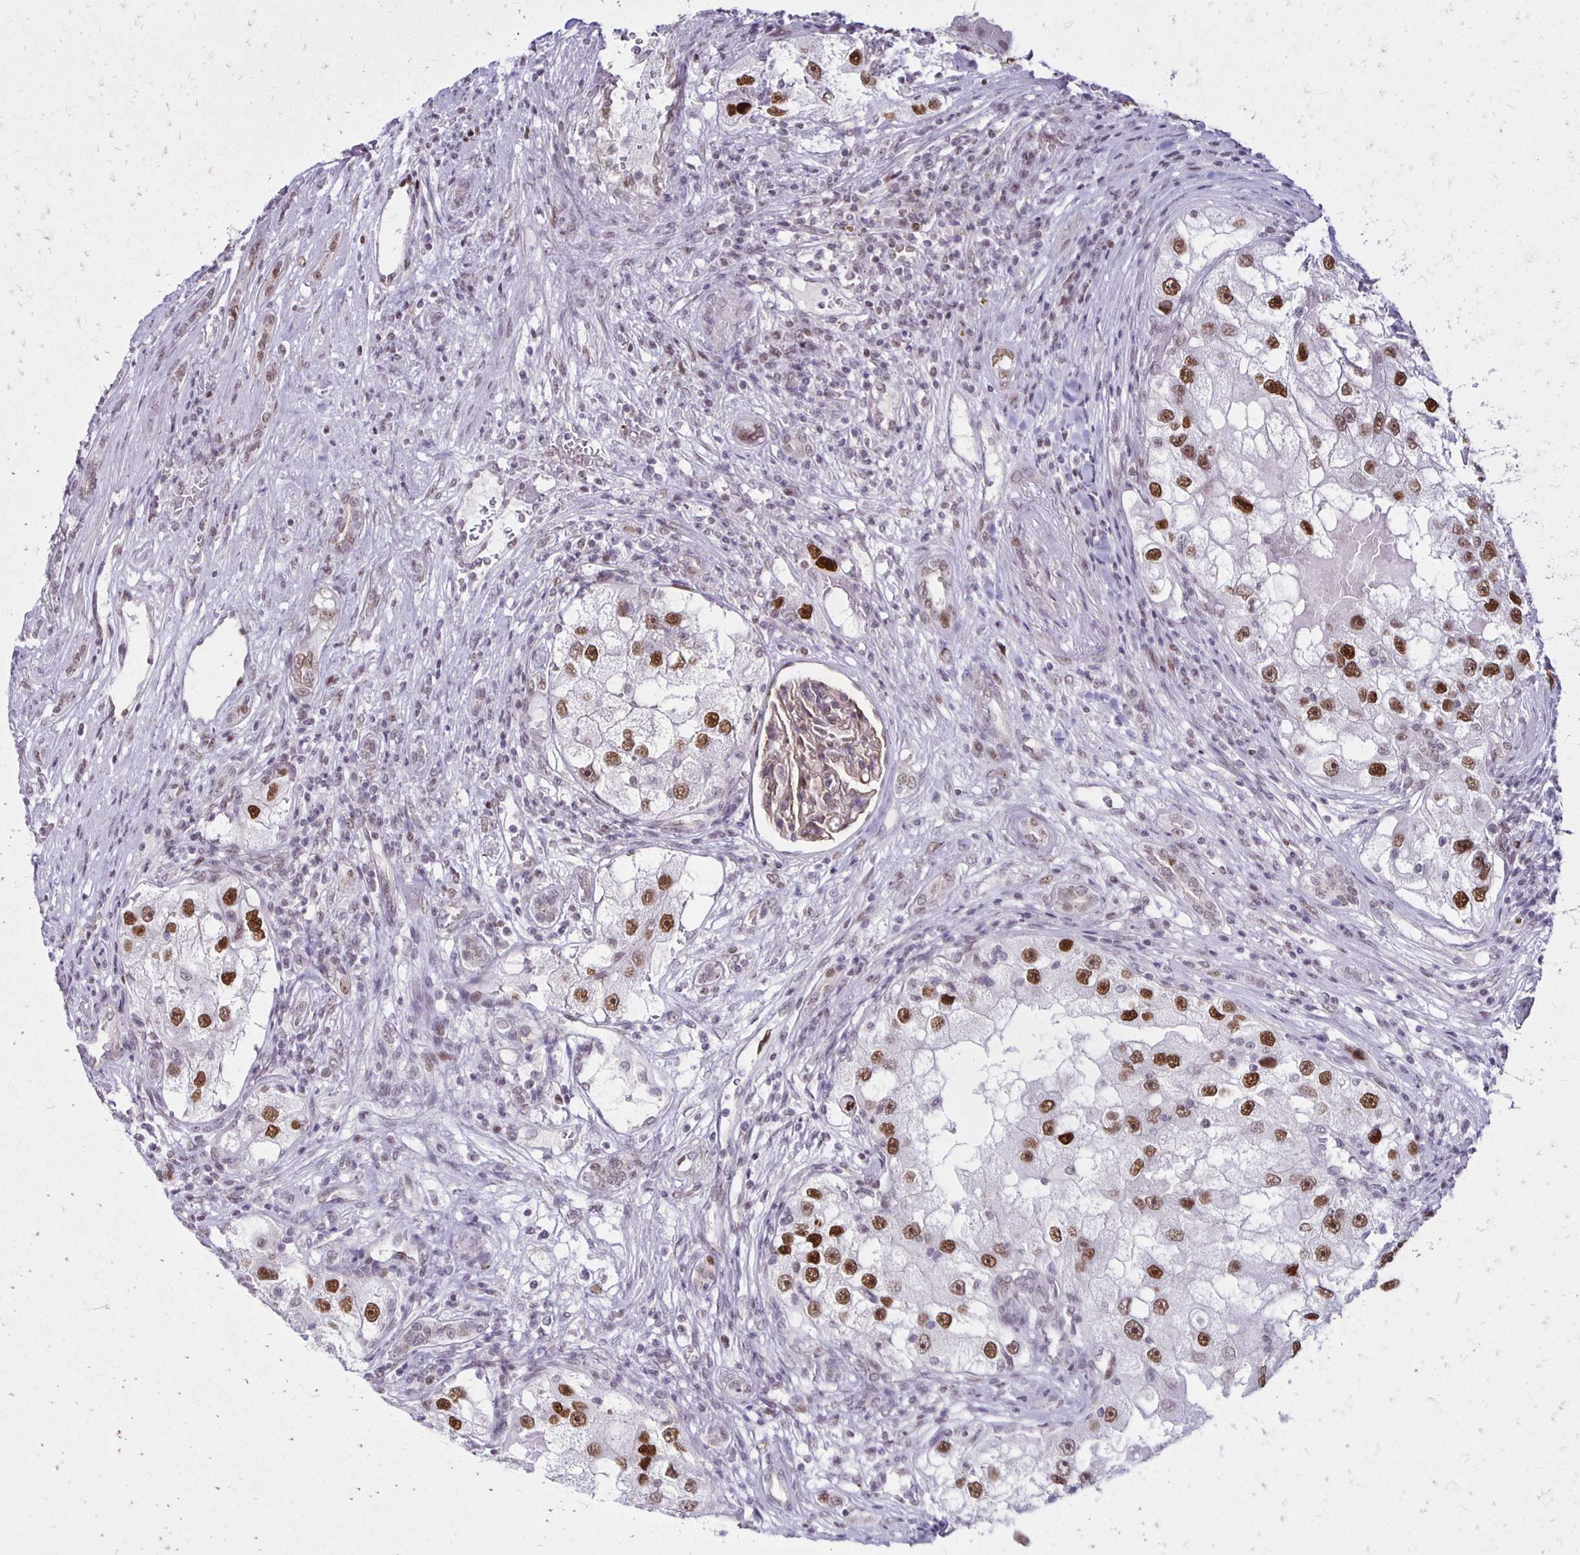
{"staining": {"intensity": "moderate", "quantity": ">75%", "location": "nuclear"}, "tissue": "renal cancer", "cell_type": "Tumor cells", "image_type": "cancer", "snomed": [{"axis": "morphology", "description": "Adenocarcinoma, NOS"}, {"axis": "topography", "description": "Kidney"}], "caption": "Immunohistochemistry (IHC) micrograph of human renal cancer stained for a protein (brown), which reveals medium levels of moderate nuclear positivity in approximately >75% of tumor cells.", "gene": "DDB2", "patient": {"sex": "male", "age": 63}}